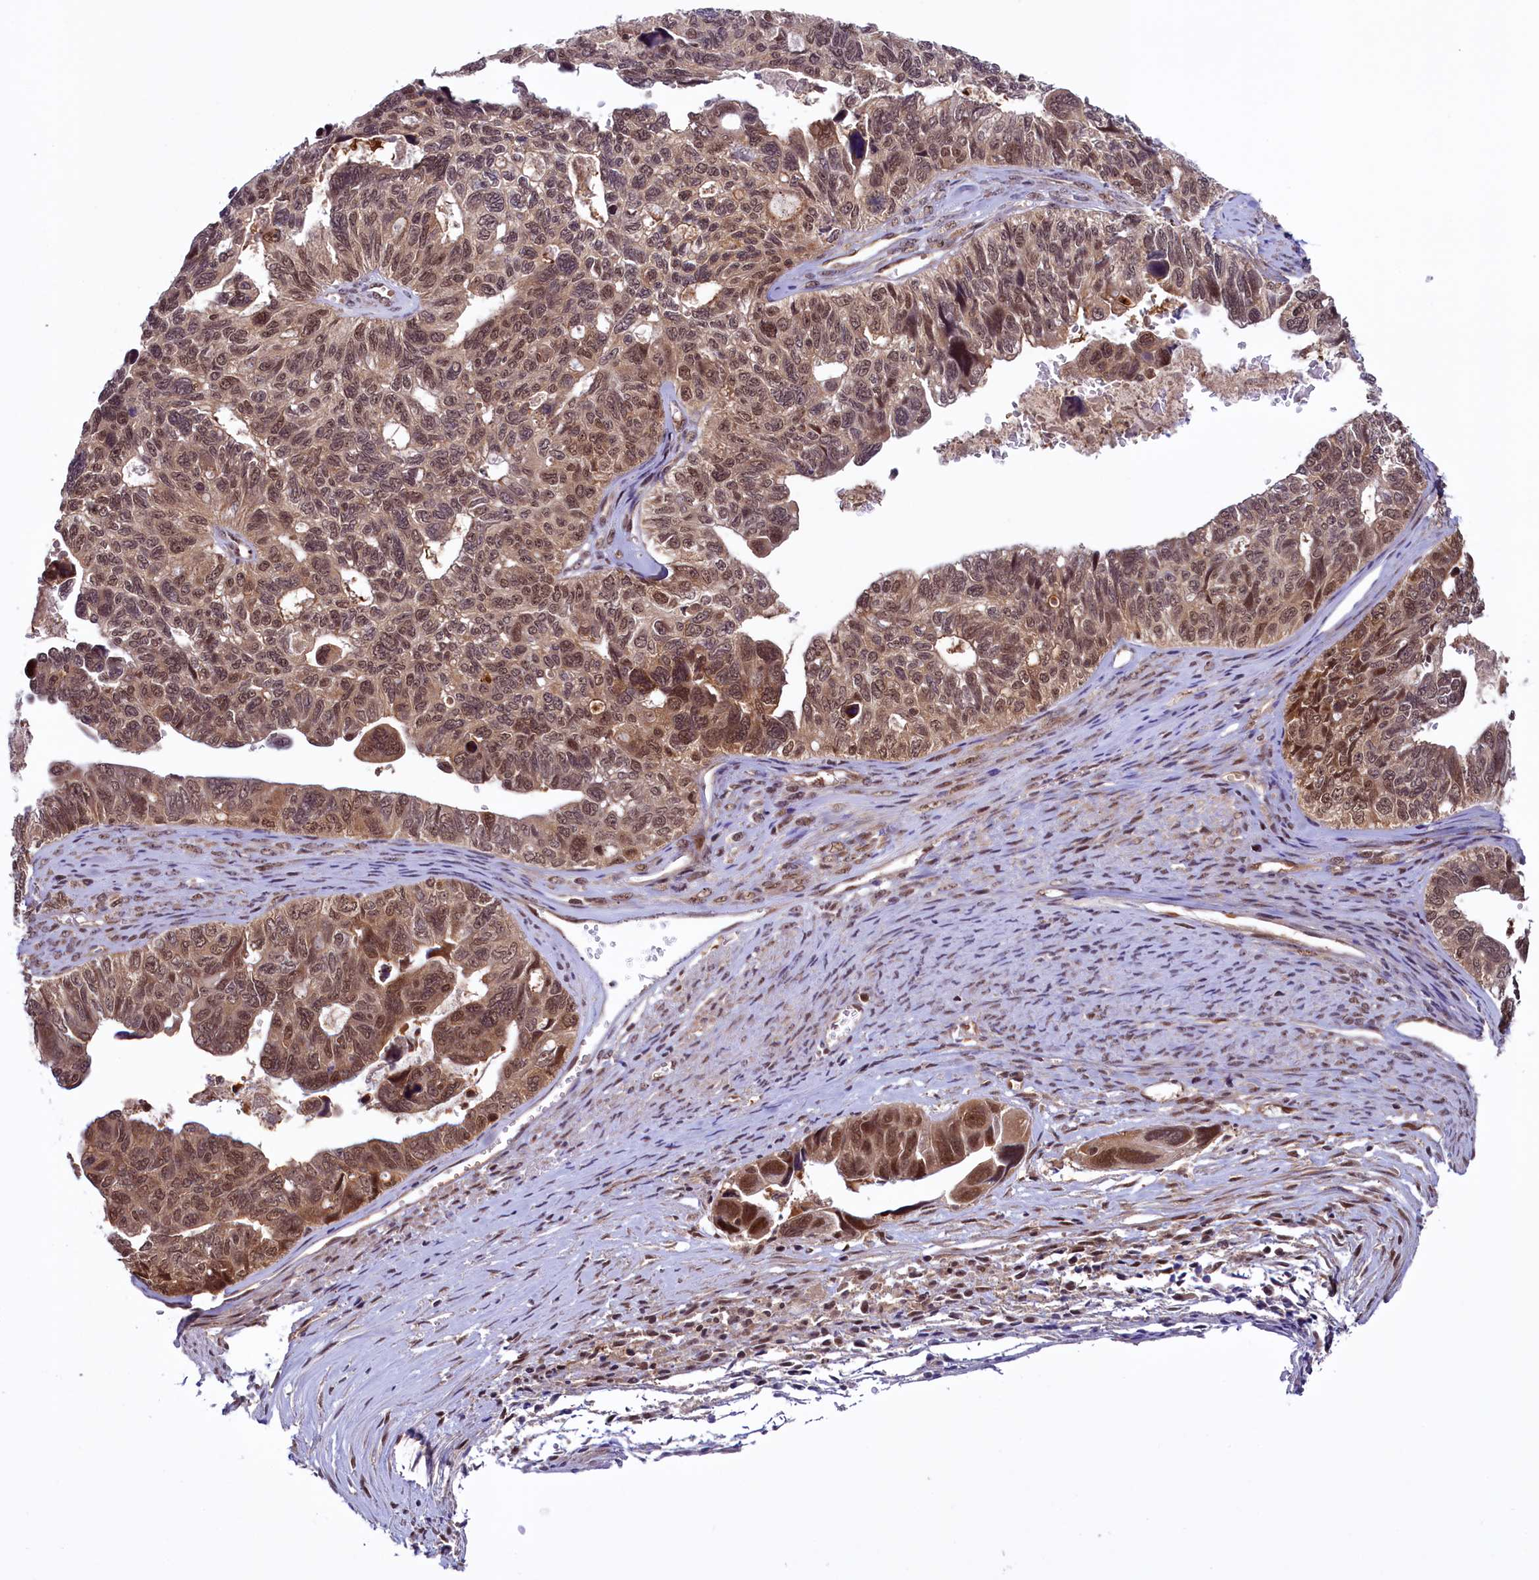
{"staining": {"intensity": "moderate", "quantity": ">75%", "location": "cytoplasmic/membranous,nuclear"}, "tissue": "ovarian cancer", "cell_type": "Tumor cells", "image_type": "cancer", "snomed": [{"axis": "morphology", "description": "Cystadenocarcinoma, serous, NOS"}, {"axis": "topography", "description": "Ovary"}], "caption": "This photomicrograph demonstrates ovarian cancer stained with immunohistochemistry (IHC) to label a protein in brown. The cytoplasmic/membranous and nuclear of tumor cells show moderate positivity for the protein. Nuclei are counter-stained blue.", "gene": "SLC7A6OS", "patient": {"sex": "female", "age": 79}}